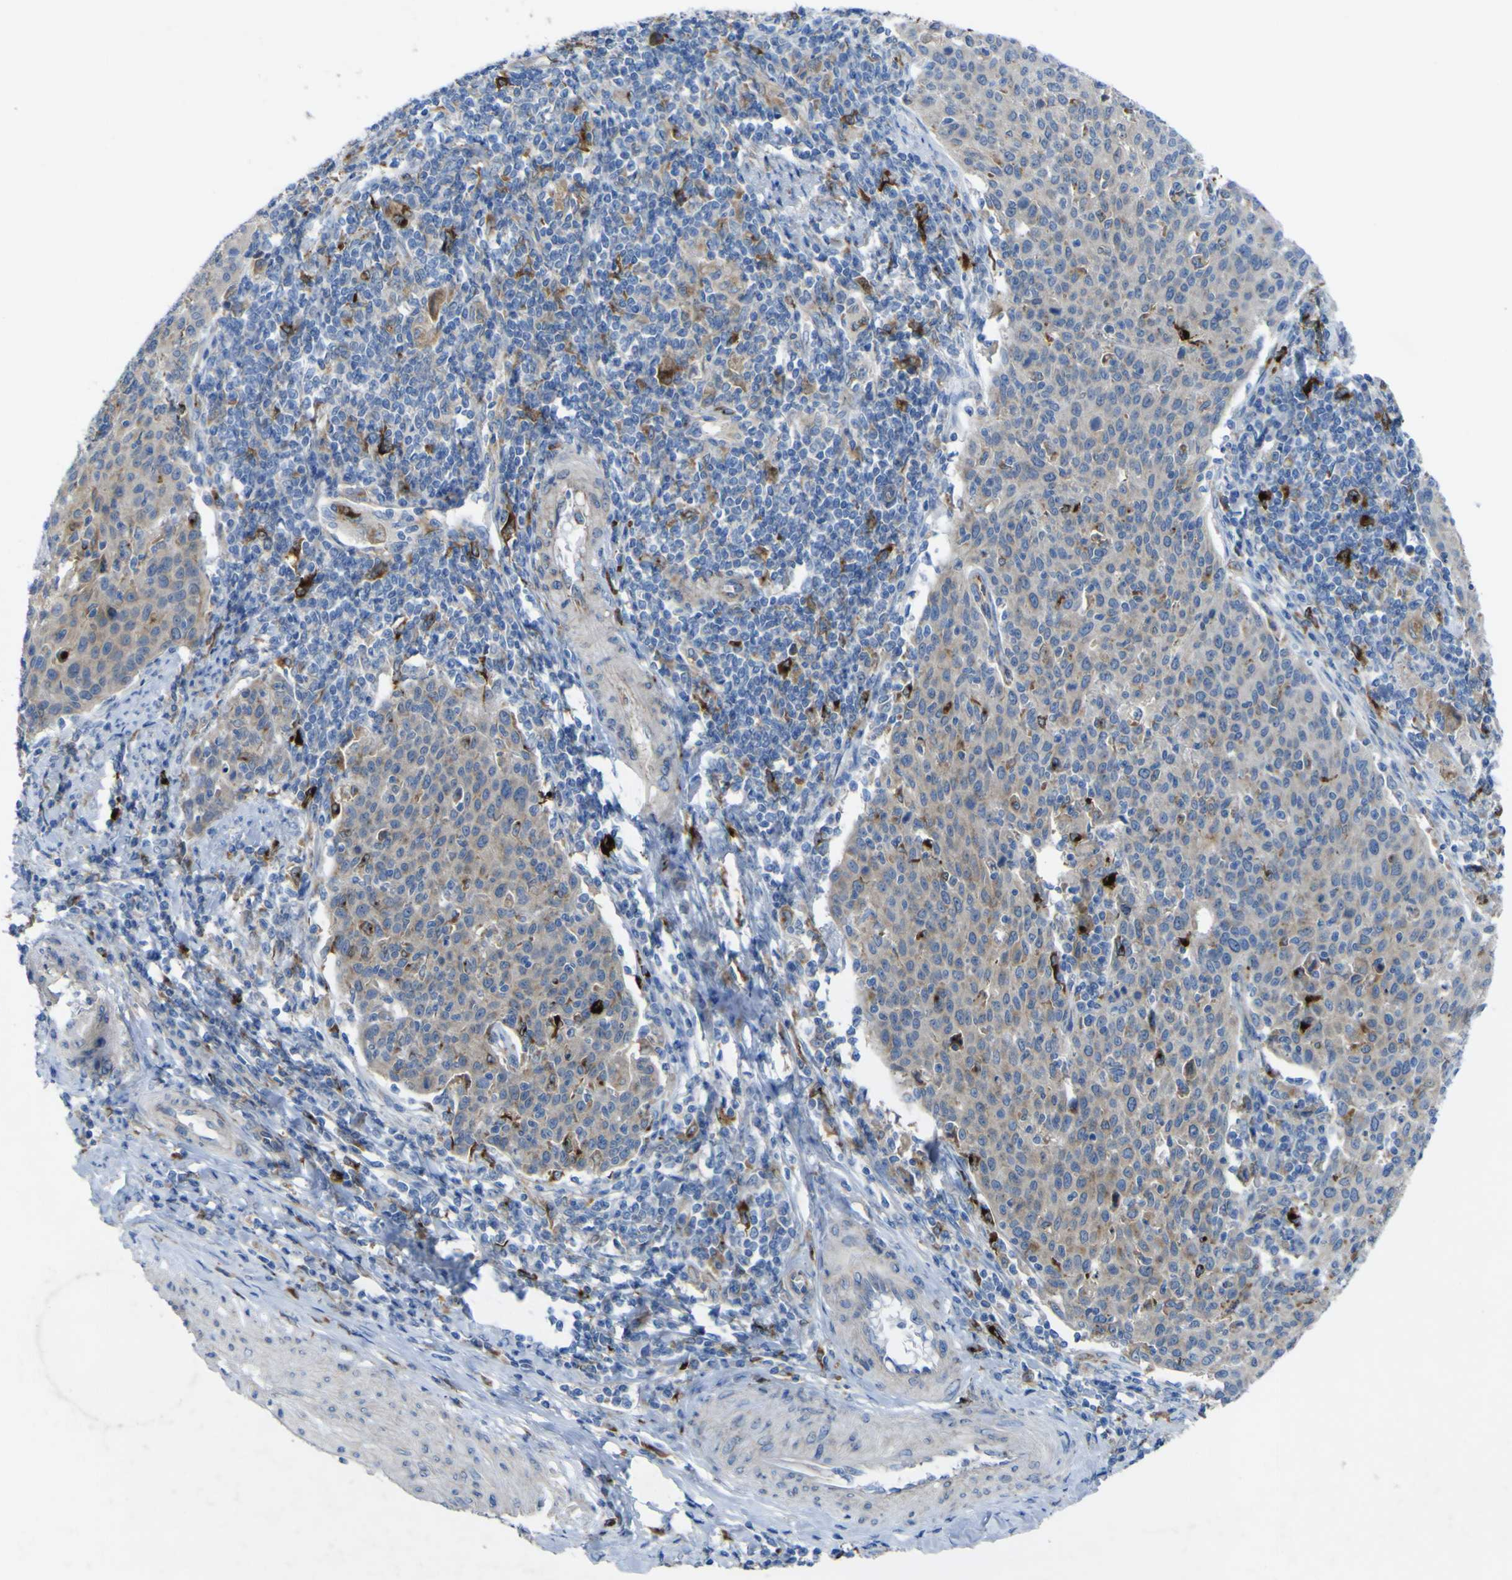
{"staining": {"intensity": "weak", "quantity": ">75%", "location": "cytoplasmic/membranous"}, "tissue": "cervical cancer", "cell_type": "Tumor cells", "image_type": "cancer", "snomed": [{"axis": "morphology", "description": "Squamous cell carcinoma, NOS"}, {"axis": "topography", "description": "Cervix"}], "caption": "Weak cytoplasmic/membranous protein staining is appreciated in about >75% of tumor cells in cervical squamous cell carcinoma.", "gene": "CST3", "patient": {"sex": "female", "age": 38}}